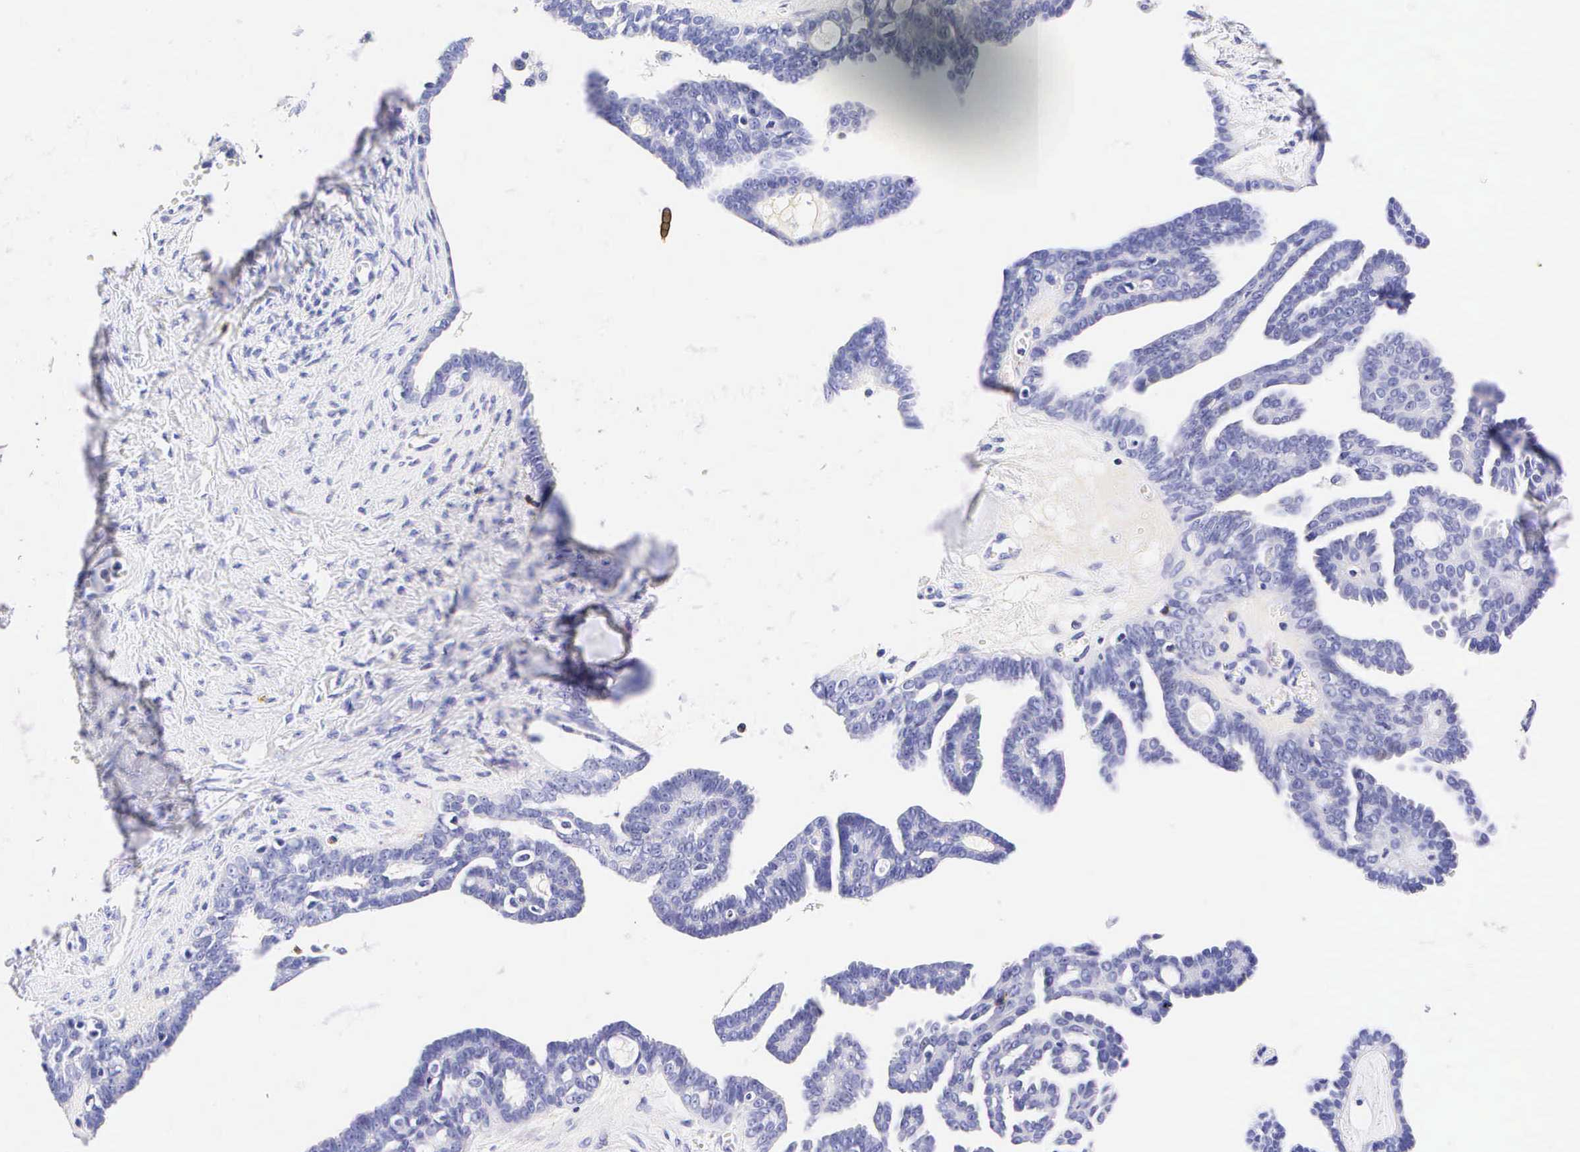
{"staining": {"intensity": "negative", "quantity": "none", "location": "none"}, "tissue": "ovarian cancer", "cell_type": "Tumor cells", "image_type": "cancer", "snomed": [{"axis": "morphology", "description": "Cystadenocarcinoma, serous, NOS"}, {"axis": "topography", "description": "Ovary"}], "caption": "Immunohistochemistry (IHC) of ovarian cancer reveals no expression in tumor cells.", "gene": "CD3E", "patient": {"sex": "female", "age": 71}}